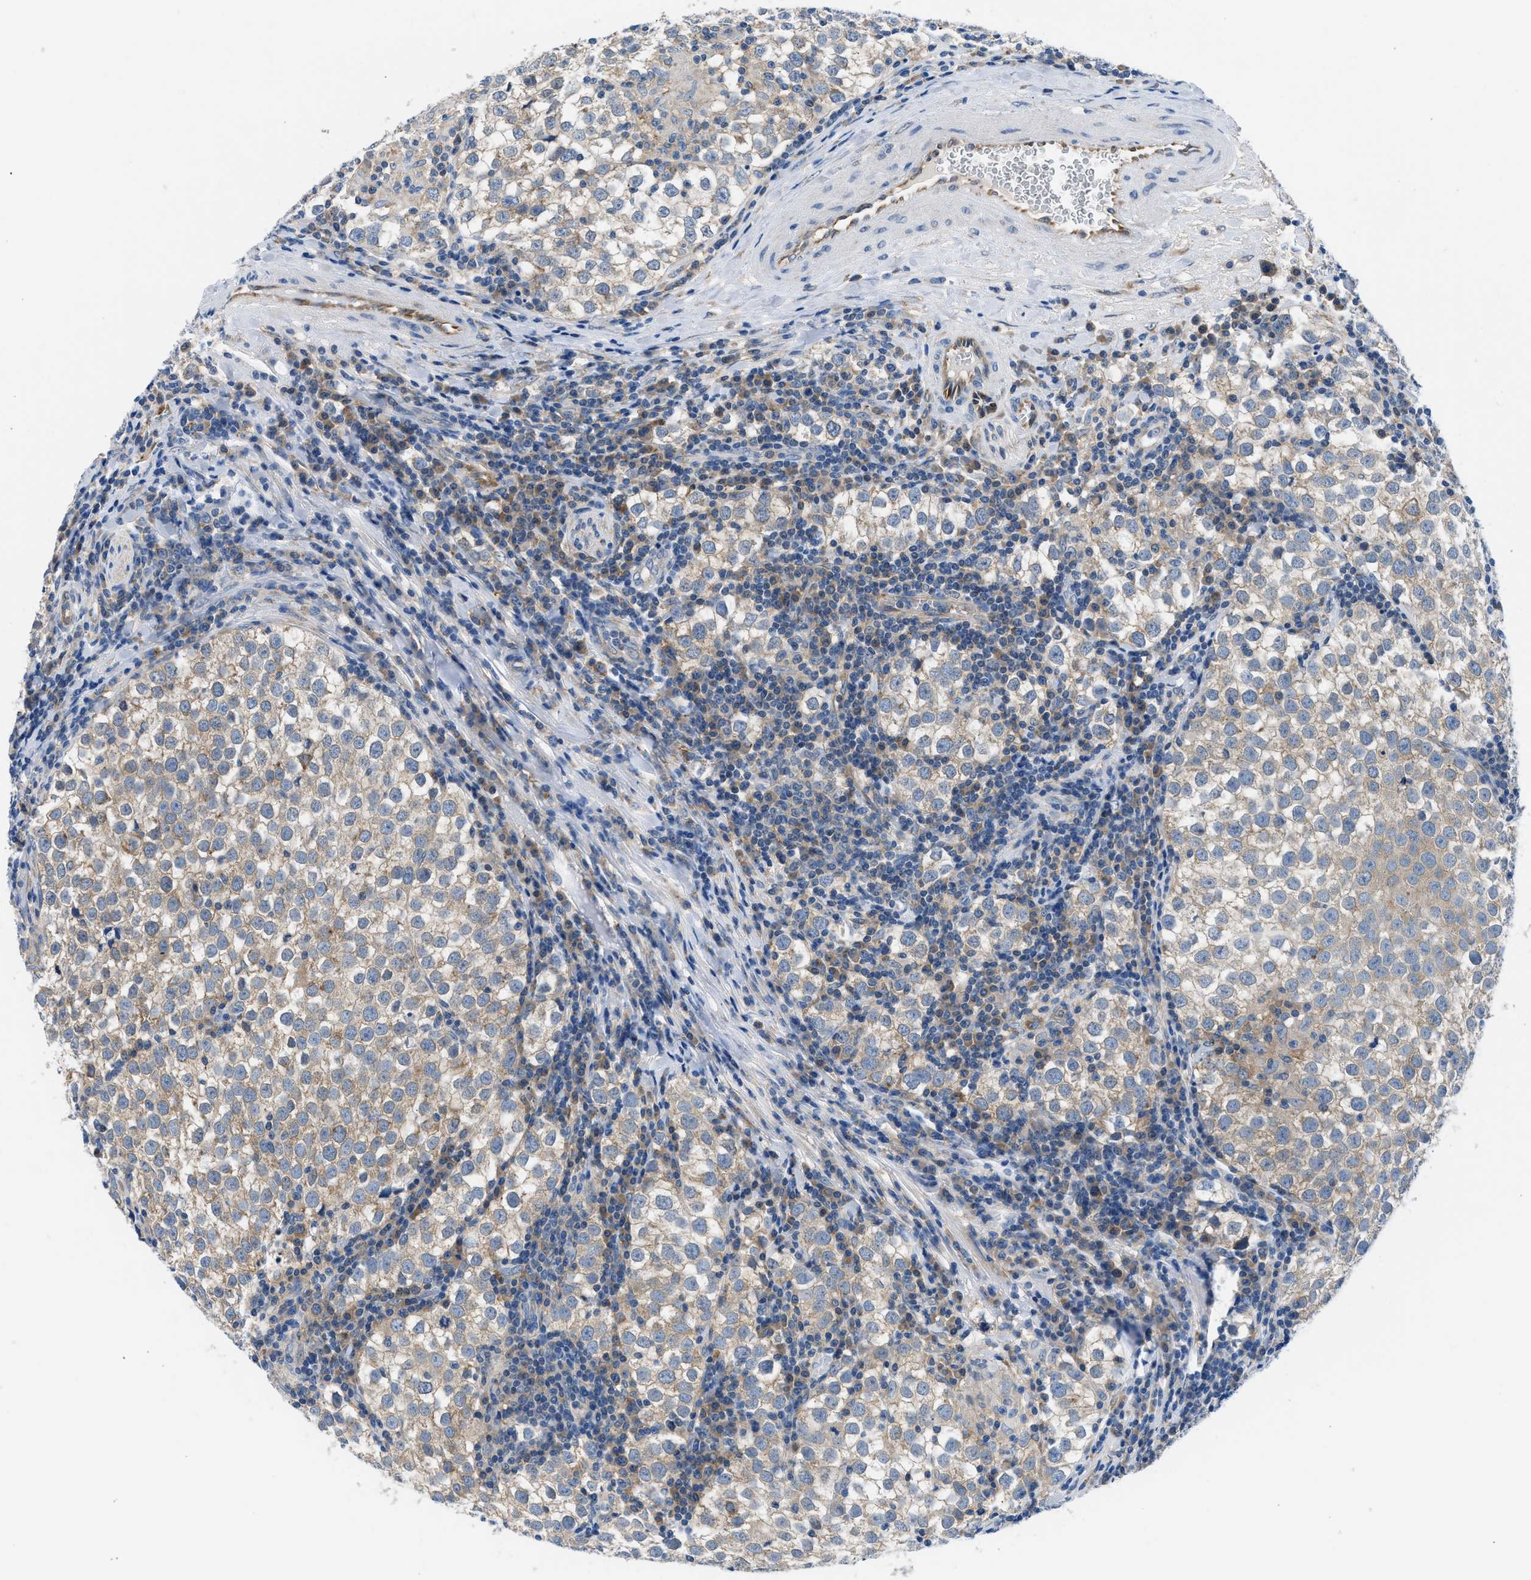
{"staining": {"intensity": "weak", "quantity": ">75%", "location": "cytoplasmic/membranous"}, "tissue": "testis cancer", "cell_type": "Tumor cells", "image_type": "cancer", "snomed": [{"axis": "morphology", "description": "Seminoma, NOS"}, {"axis": "morphology", "description": "Carcinoma, Embryonal, NOS"}, {"axis": "topography", "description": "Testis"}], "caption": "Testis seminoma was stained to show a protein in brown. There is low levels of weak cytoplasmic/membranous expression in about >75% of tumor cells. (brown staining indicates protein expression, while blue staining denotes nuclei).", "gene": "BNC2", "patient": {"sex": "male", "age": 36}}